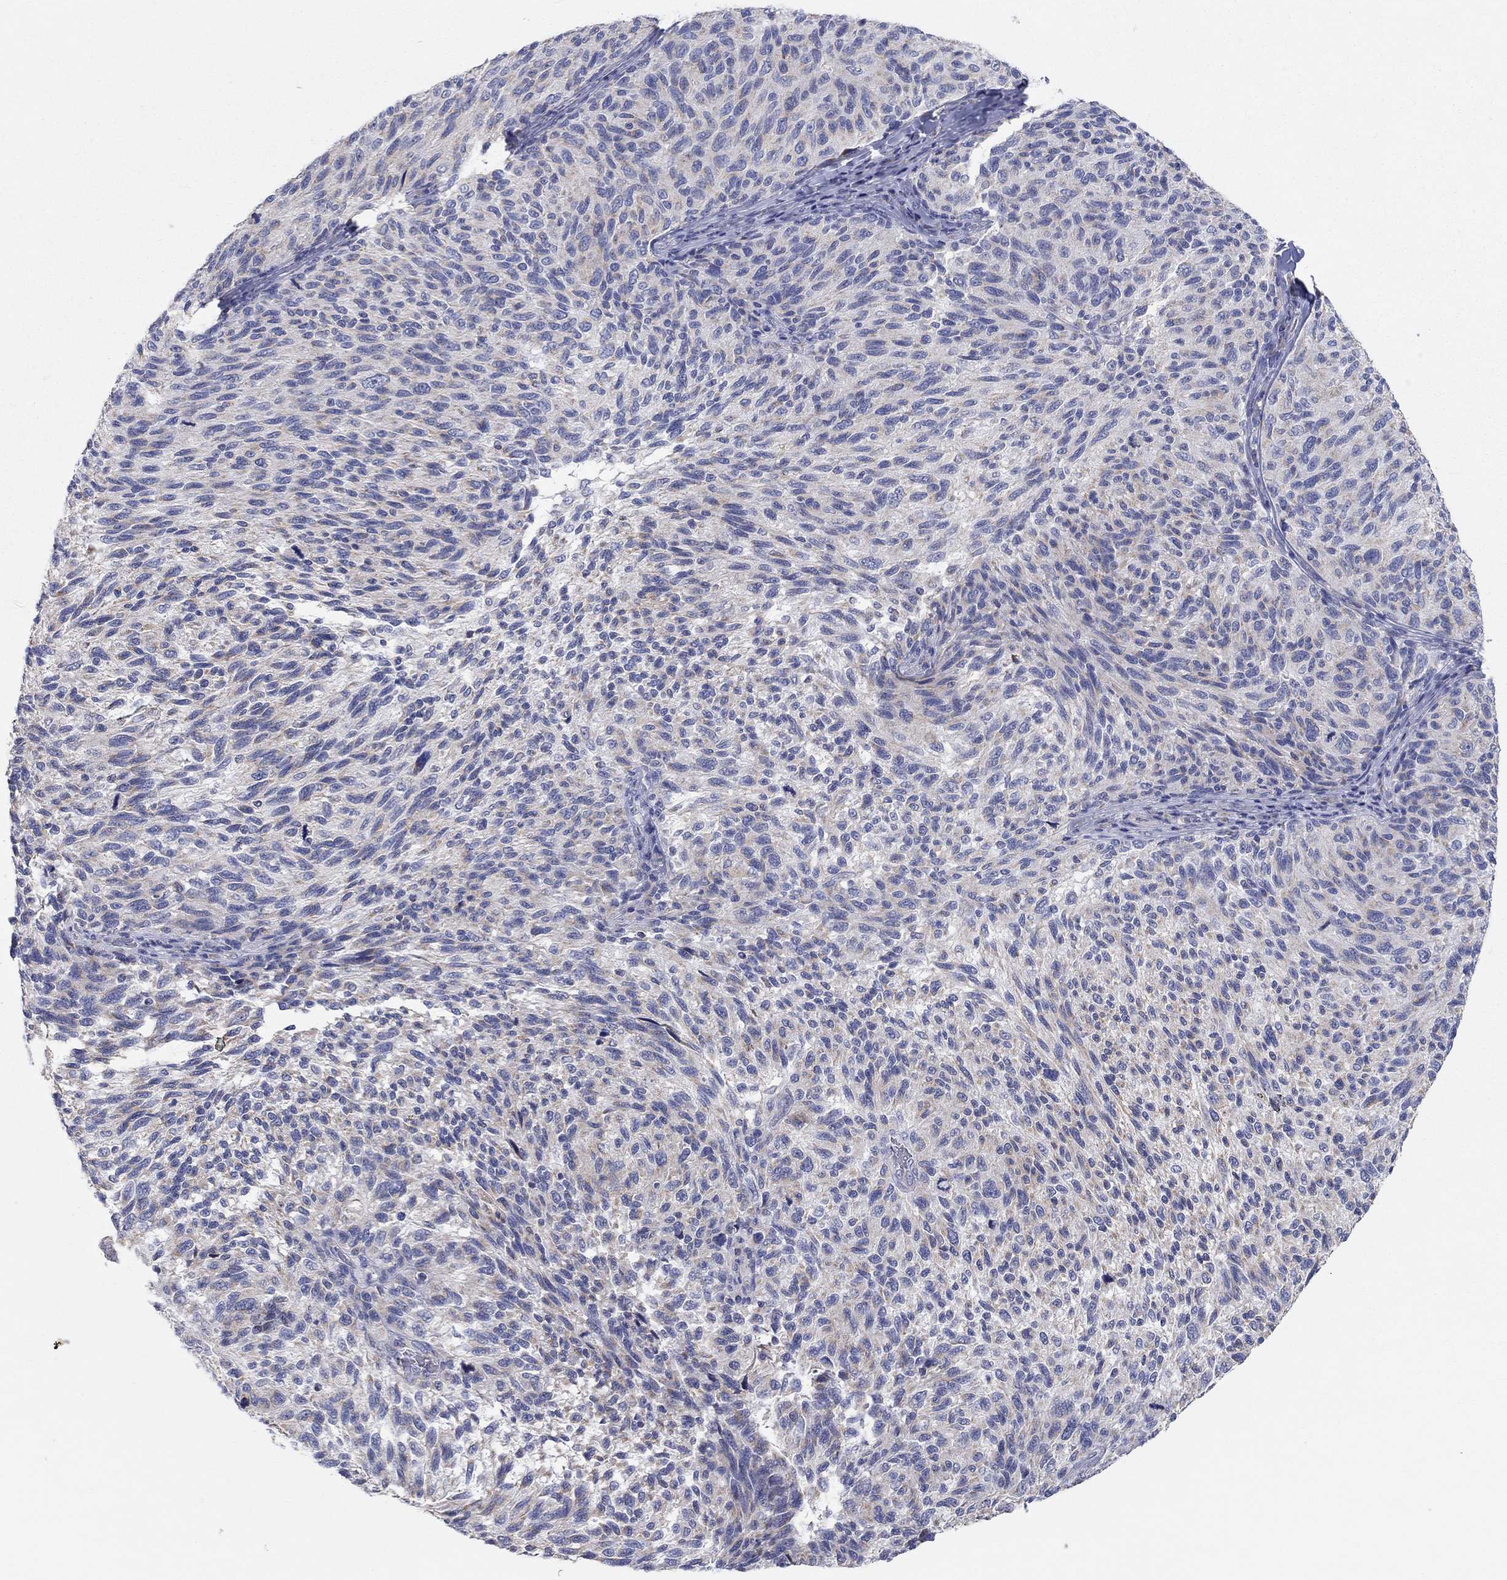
{"staining": {"intensity": "weak", "quantity": "<25%", "location": "cytoplasmic/membranous"}, "tissue": "melanoma", "cell_type": "Tumor cells", "image_type": "cancer", "snomed": [{"axis": "morphology", "description": "Malignant melanoma, NOS"}, {"axis": "topography", "description": "Skin"}], "caption": "High magnification brightfield microscopy of malignant melanoma stained with DAB (brown) and counterstained with hematoxylin (blue): tumor cells show no significant expression. (DAB IHC visualized using brightfield microscopy, high magnification).", "gene": "RCAN1", "patient": {"sex": "female", "age": 73}}